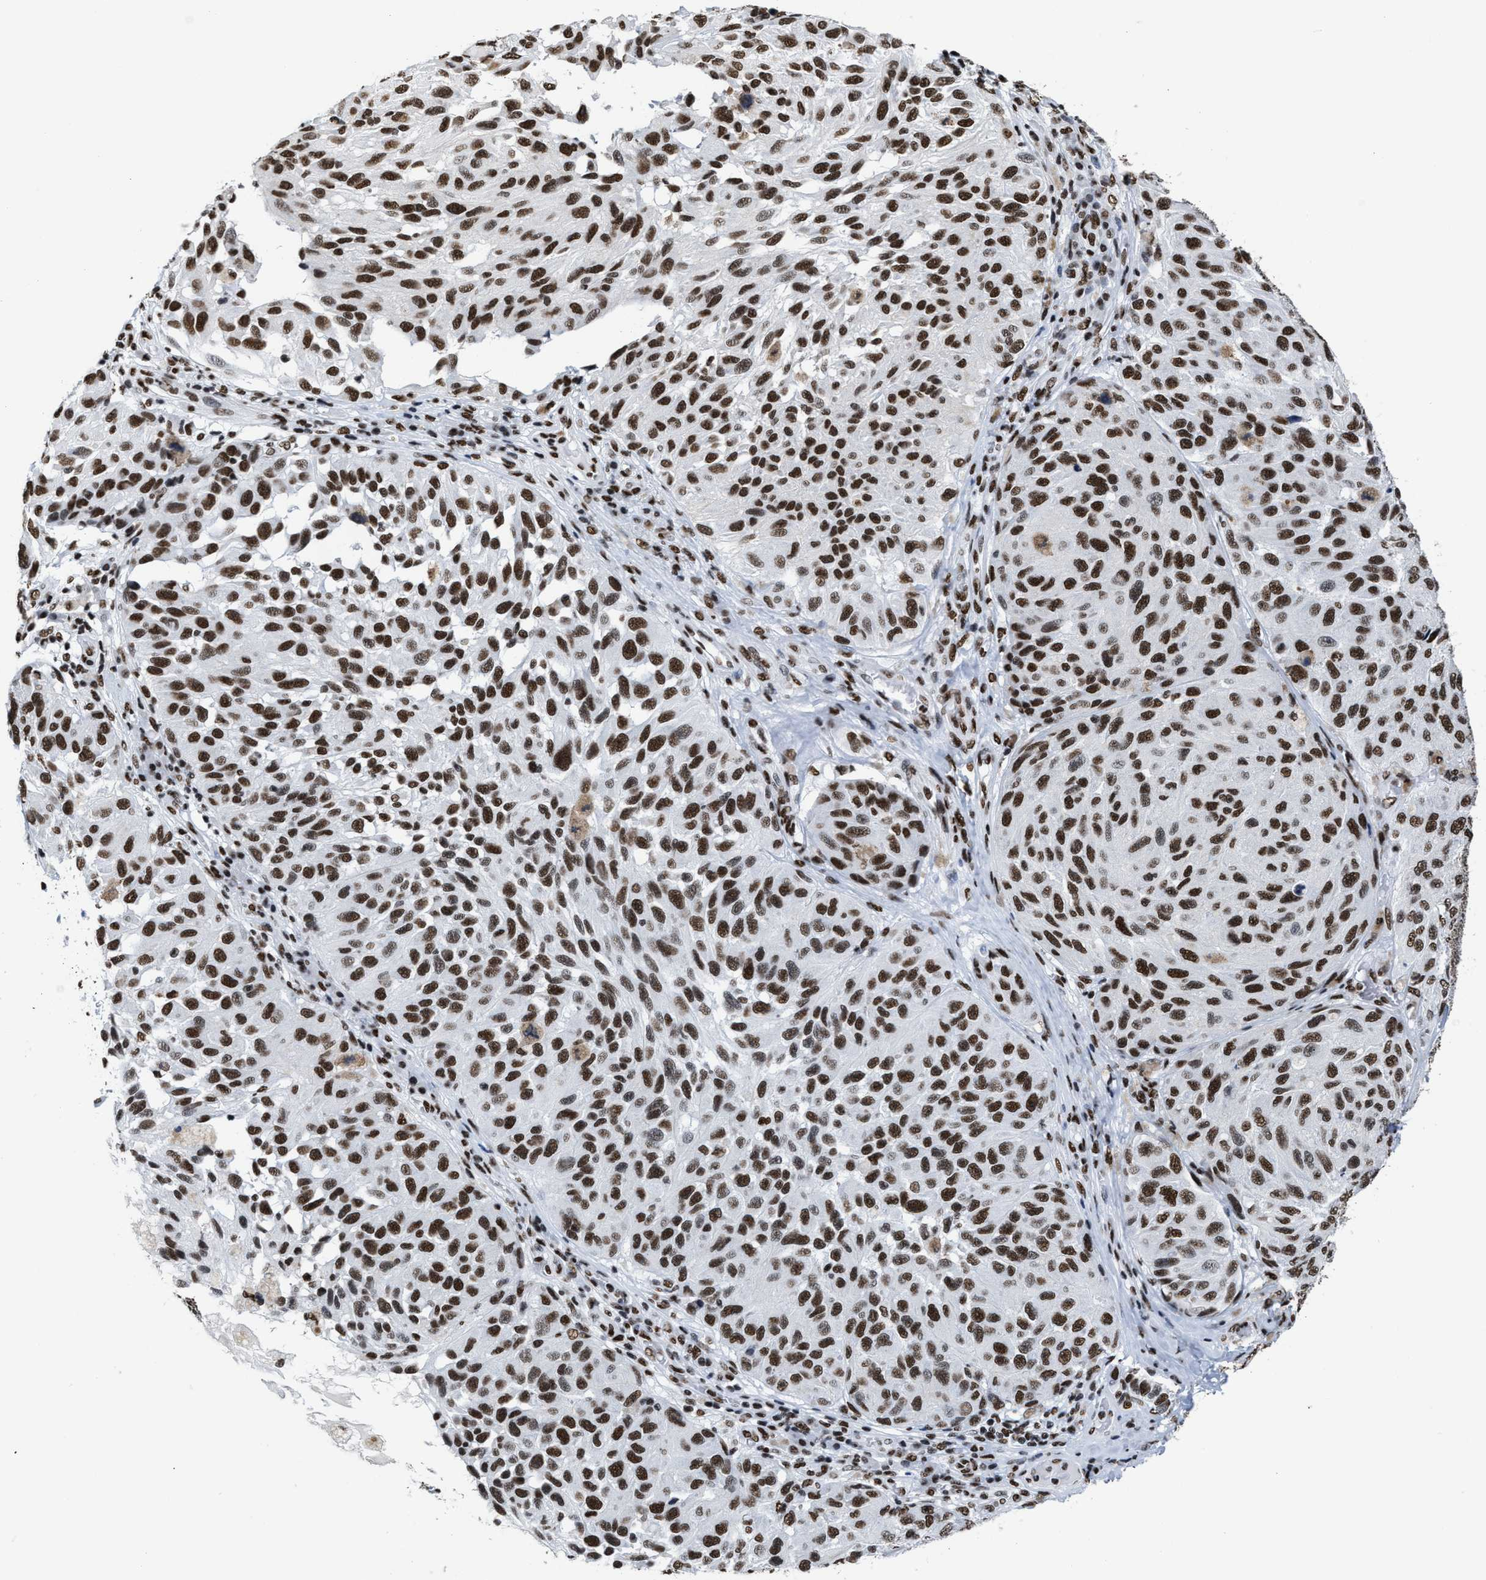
{"staining": {"intensity": "strong", "quantity": ">75%", "location": "nuclear"}, "tissue": "melanoma", "cell_type": "Tumor cells", "image_type": "cancer", "snomed": [{"axis": "morphology", "description": "Malignant melanoma, NOS"}, {"axis": "topography", "description": "Skin"}], "caption": "Malignant melanoma tissue demonstrates strong nuclear expression in about >75% of tumor cells, visualized by immunohistochemistry.", "gene": "SMARCC2", "patient": {"sex": "female", "age": 73}}